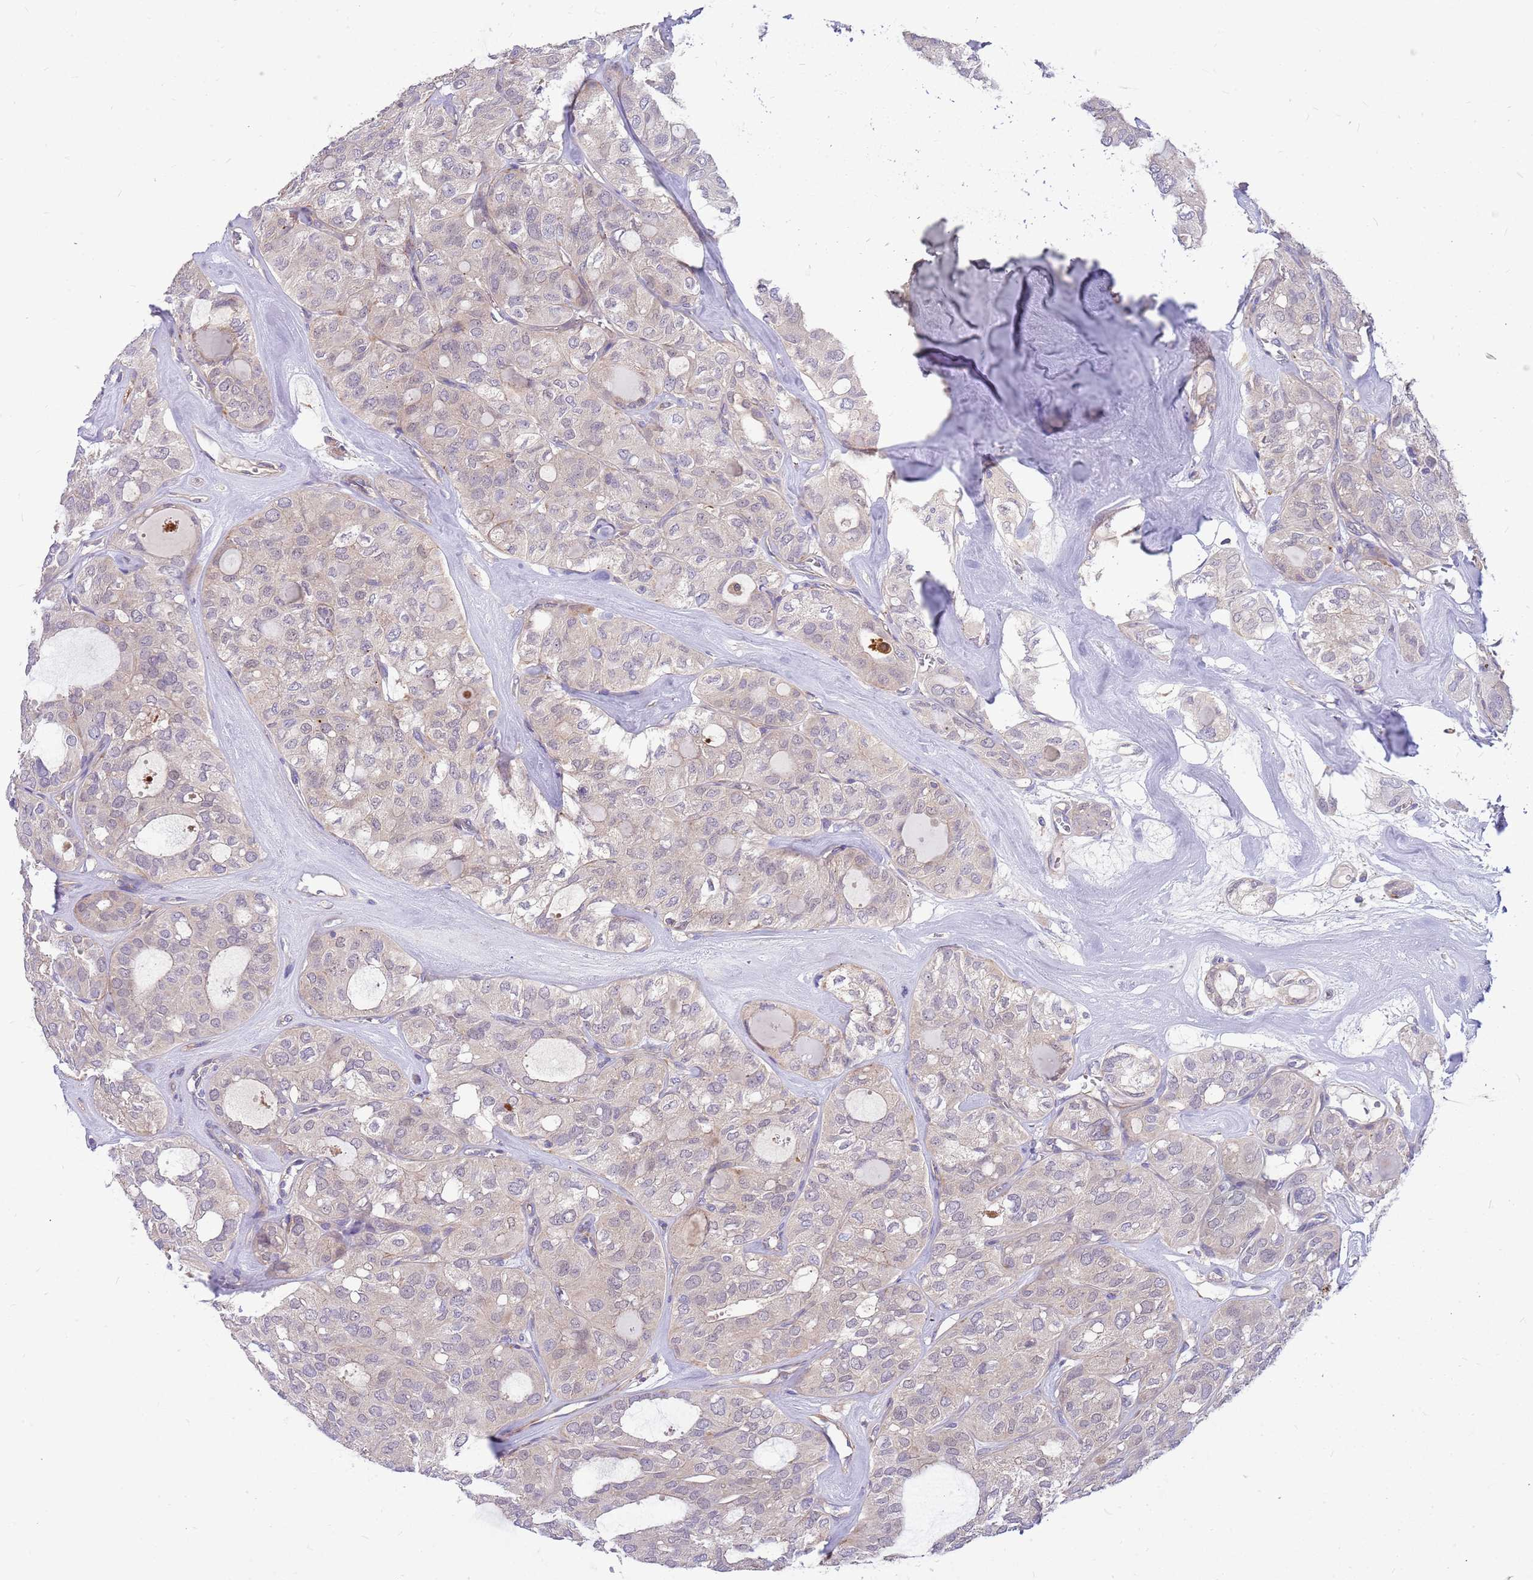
{"staining": {"intensity": "negative", "quantity": "none", "location": "none"}, "tissue": "thyroid cancer", "cell_type": "Tumor cells", "image_type": "cancer", "snomed": [{"axis": "morphology", "description": "Follicular adenoma carcinoma, NOS"}, {"axis": "topography", "description": "Thyroid gland"}], "caption": "Tumor cells are negative for brown protein staining in follicular adenoma carcinoma (thyroid). (Stains: DAB immunohistochemistry (IHC) with hematoxylin counter stain, Microscopy: brightfield microscopy at high magnification).", "gene": "MVD", "patient": {"sex": "male", "age": 75}}